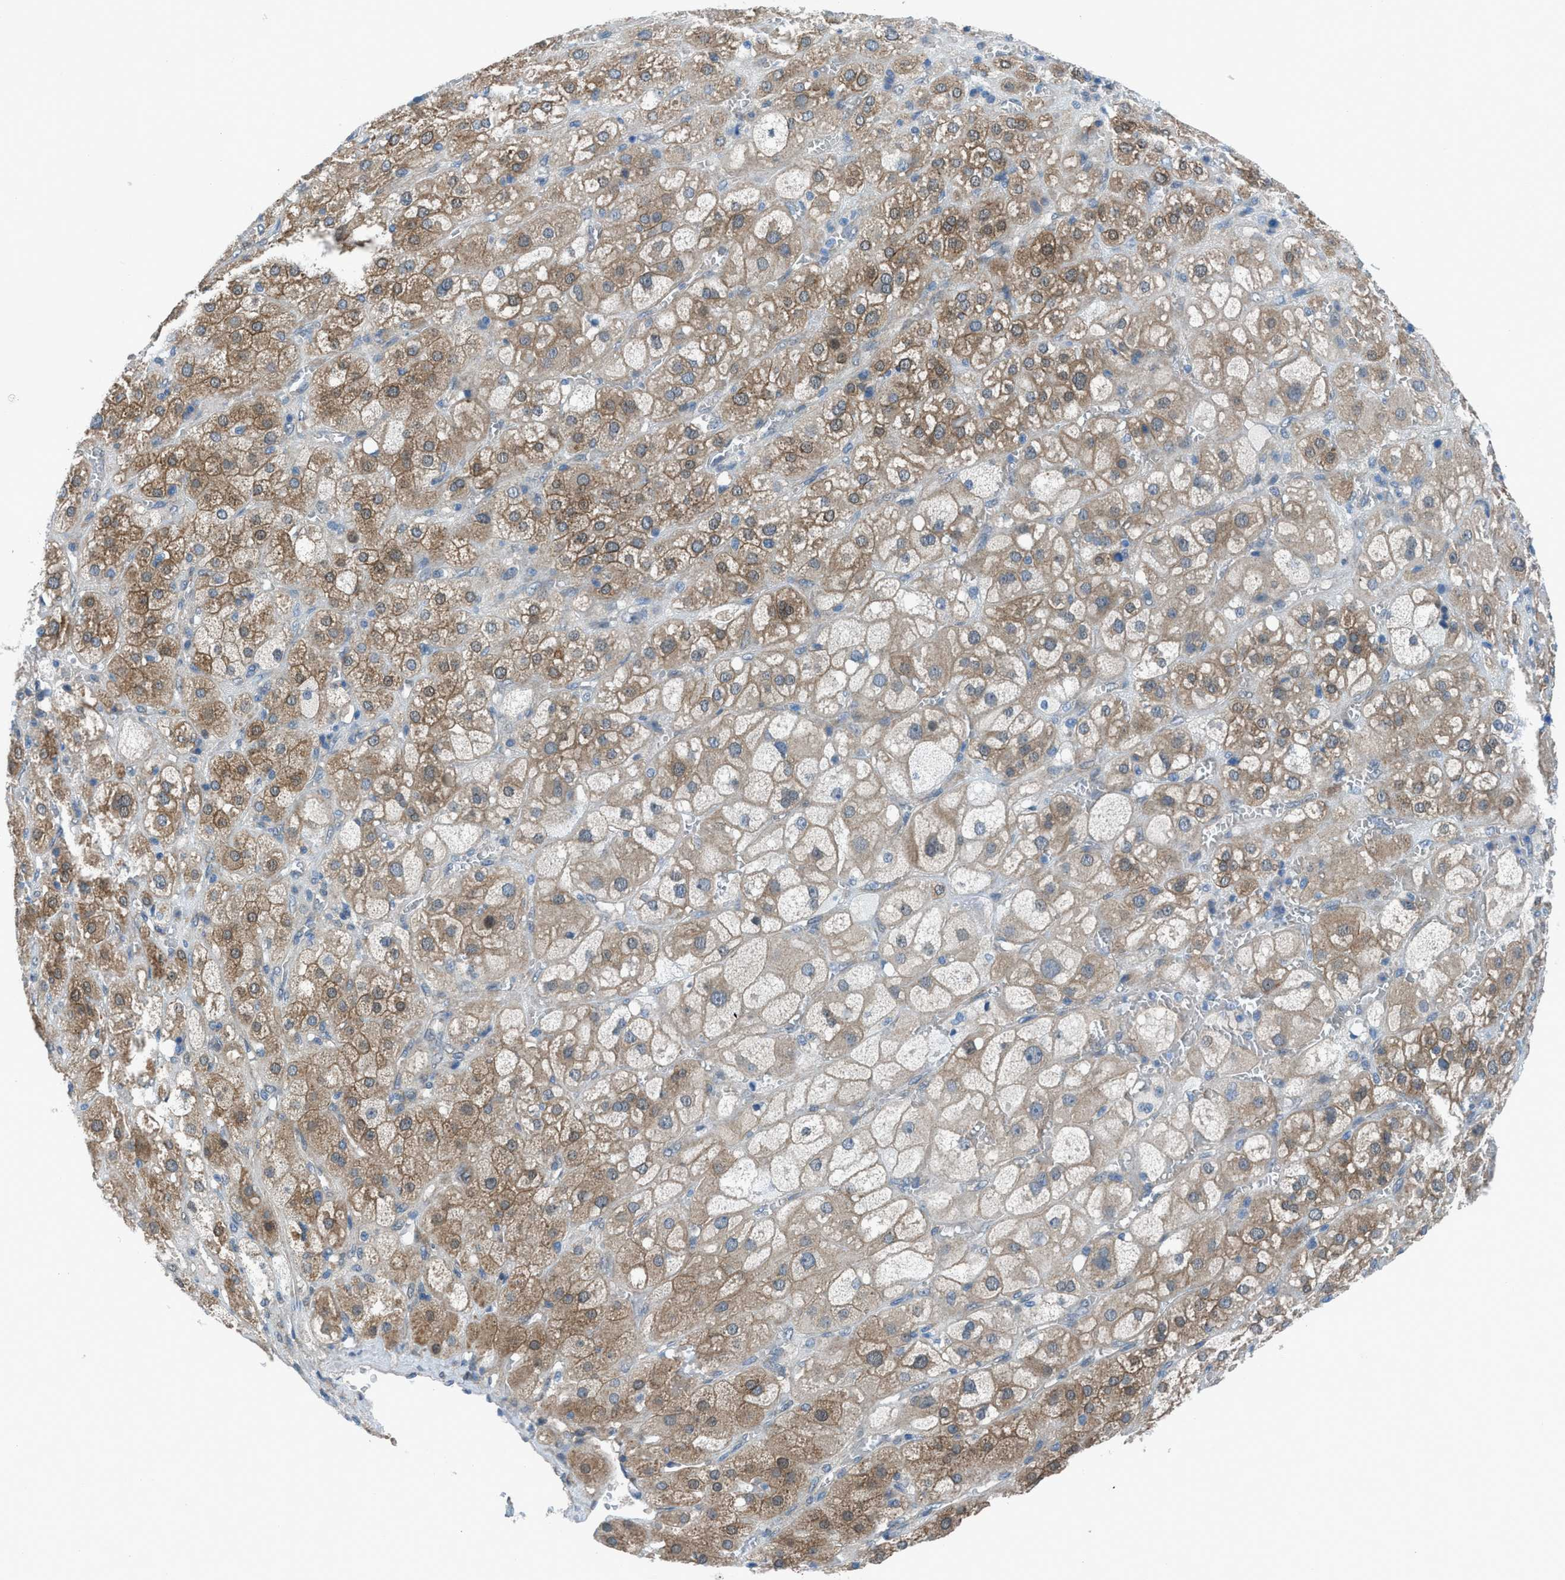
{"staining": {"intensity": "moderate", "quantity": ">75%", "location": "cytoplasmic/membranous,nuclear"}, "tissue": "adrenal gland", "cell_type": "Glandular cells", "image_type": "normal", "snomed": [{"axis": "morphology", "description": "Normal tissue, NOS"}, {"axis": "topography", "description": "Adrenal gland"}], "caption": "Moderate cytoplasmic/membranous,nuclear staining for a protein is seen in approximately >75% of glandular cells of normal adrenal gland using immunohistochemistry.", "gene": "PRKN", "patient": {"sex": "female", "age": 47}}